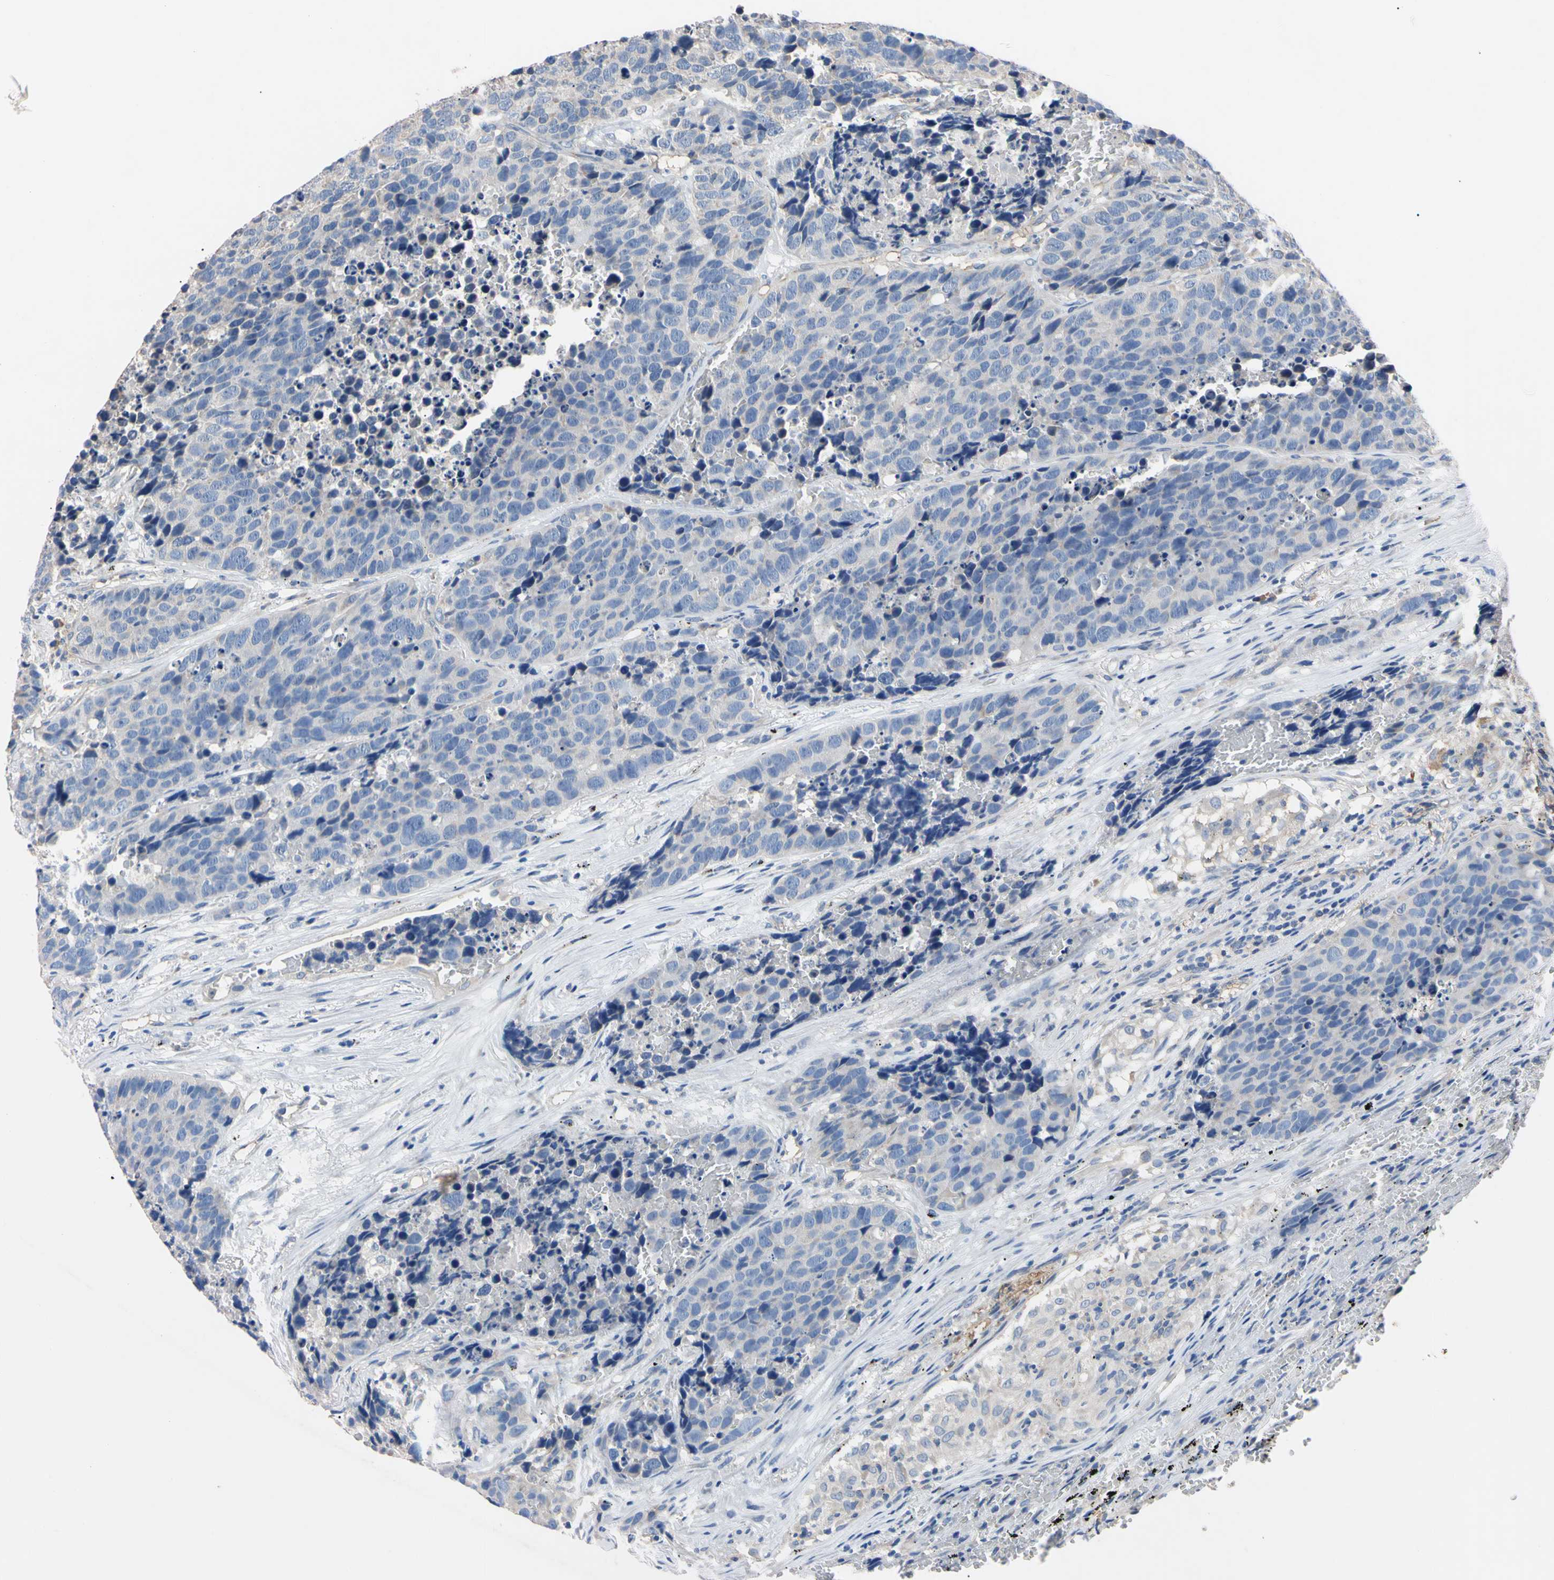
{"staining": {"intensity": "negative", "quantity": "none", "location": "none"}, "tissue": "carcinoid", "cell_type": "Tumor cells", "image_type": "cancer", "snomed": [{"axis": "morphology", "description": "Carcinoid, malignant, NOS"}, {"axis": "topography", "description": "Lung"}], "caption": "DAB (3,3'-diaminobenzidine) immunohistochemical staining of carcinoid (malignant) exhibits no significant expression in tumor cells.", "gene": "PNKD", "patient": {"sex": "male", "age": 60}}